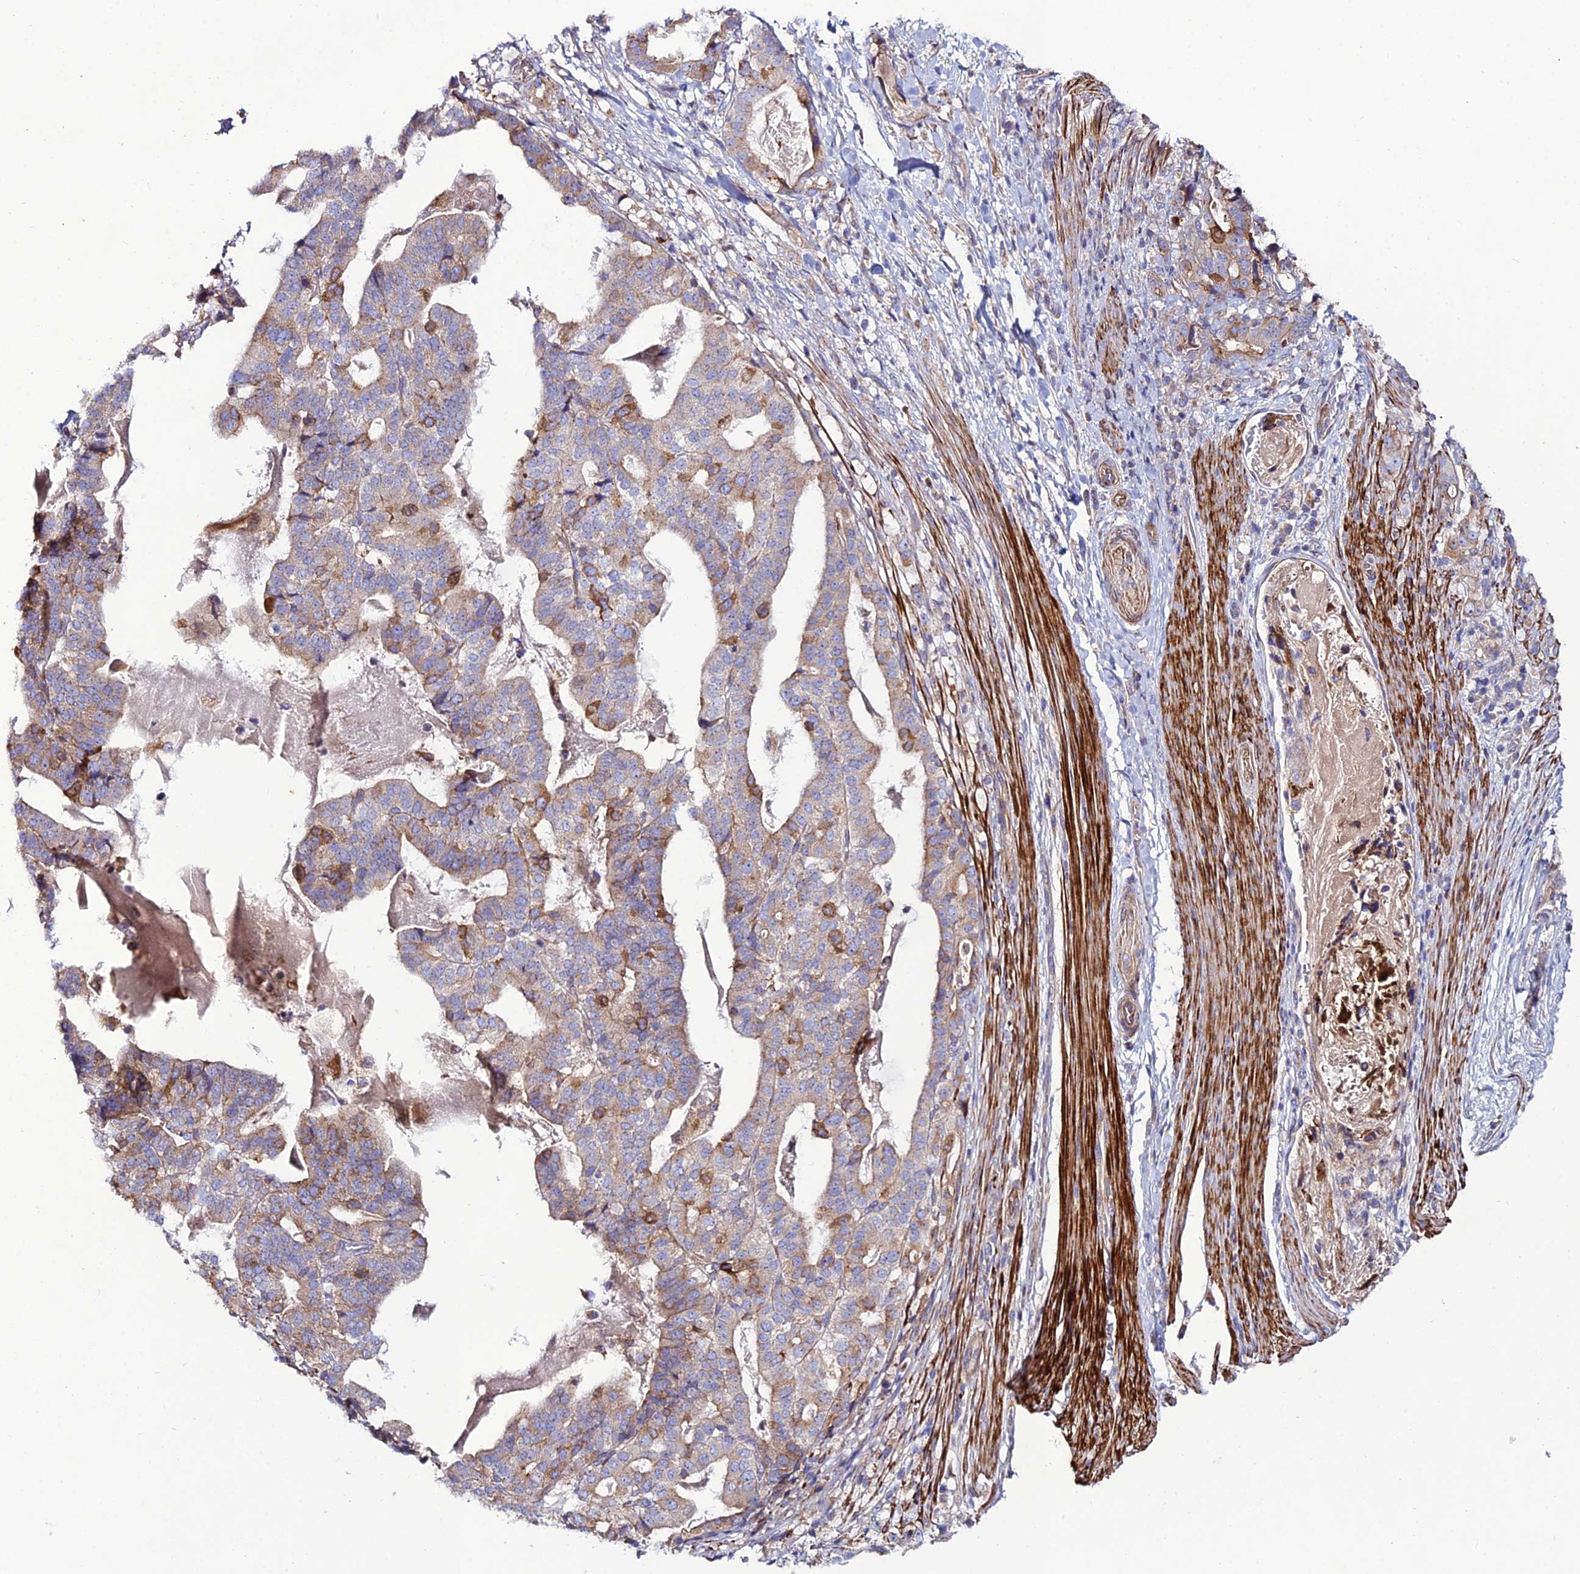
{"staining": {"intensity": "moderate", "quantity": "<25%", "location": "cytoplasmic/membranous"}, "tissue": "stomach cancer", "cell_type": "Tumor cells", "image_type": "cancer", "snomed": [{"axis": "morphology", "description": "Adenocarcinoma, NOS"}, {"axis": "topography", "description": "Stomach"}], "caption": "The immunohistochemical stain highlights moderate cytoplasmic/membranous expression in tumor cells of stomach adenocarcinoma tissue.", "gene": "ARL6IP1", "patient": {"sex": "male", "age": 48}}